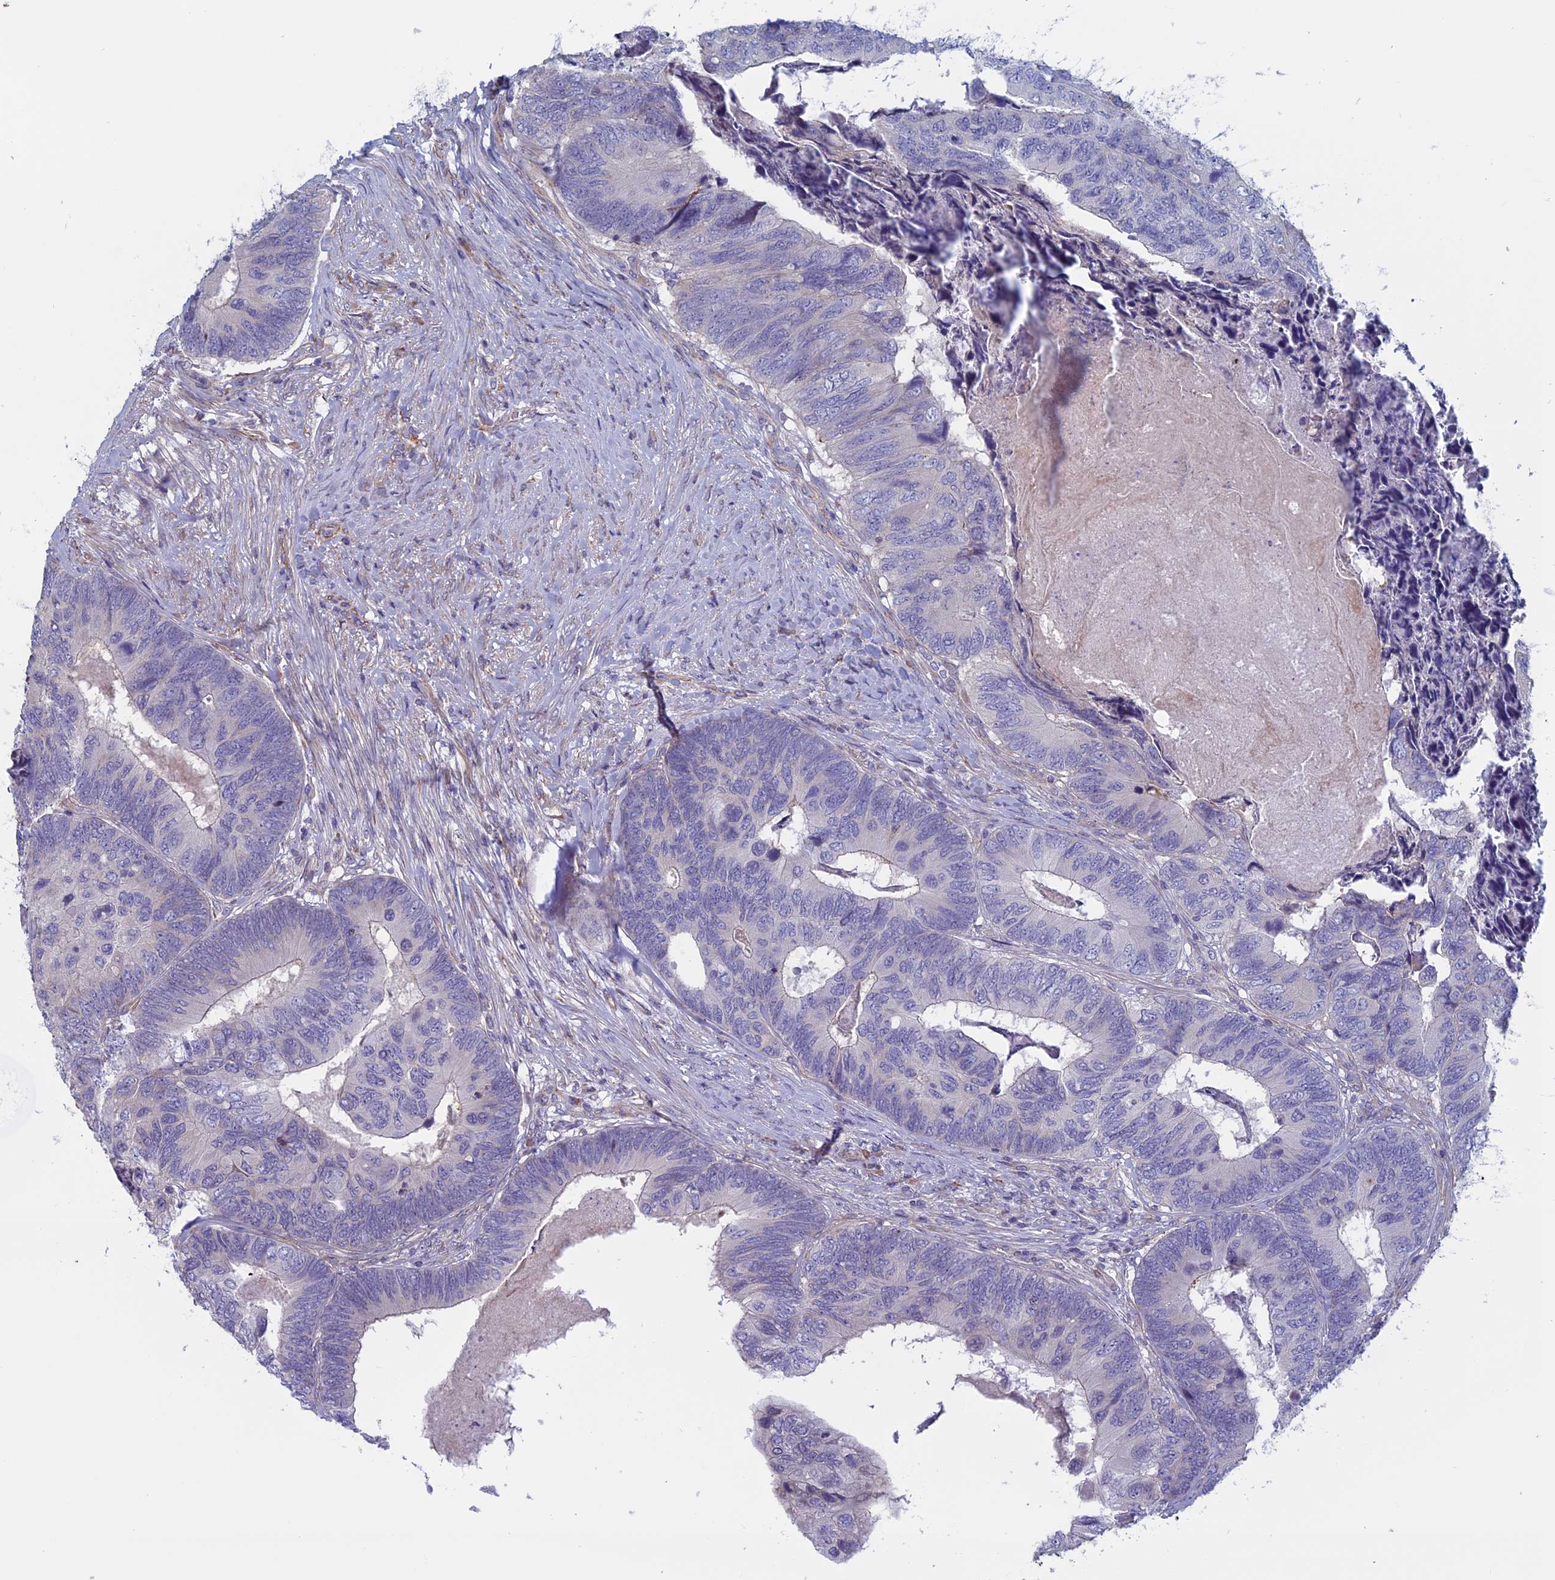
{"staining": {"intensity": "negative", "quantity": "none", "location": "none"}, "tissue": "colorectal cancer", "cell_type": "Tumor cells", "image_type": "cancer", "snomed": [{"axis": "morphology", "description": "Adenocarcinoma, NOS"}, {"axis": "topography", "description": "Colon"}], "caption": "Colorectal cancer (adenocarcinoma) was stained to show a protein in brown. There is no significant expression in tumor cells.", "gene": "BCL2L10", "patient": {"sex": "female", "age": 67}}